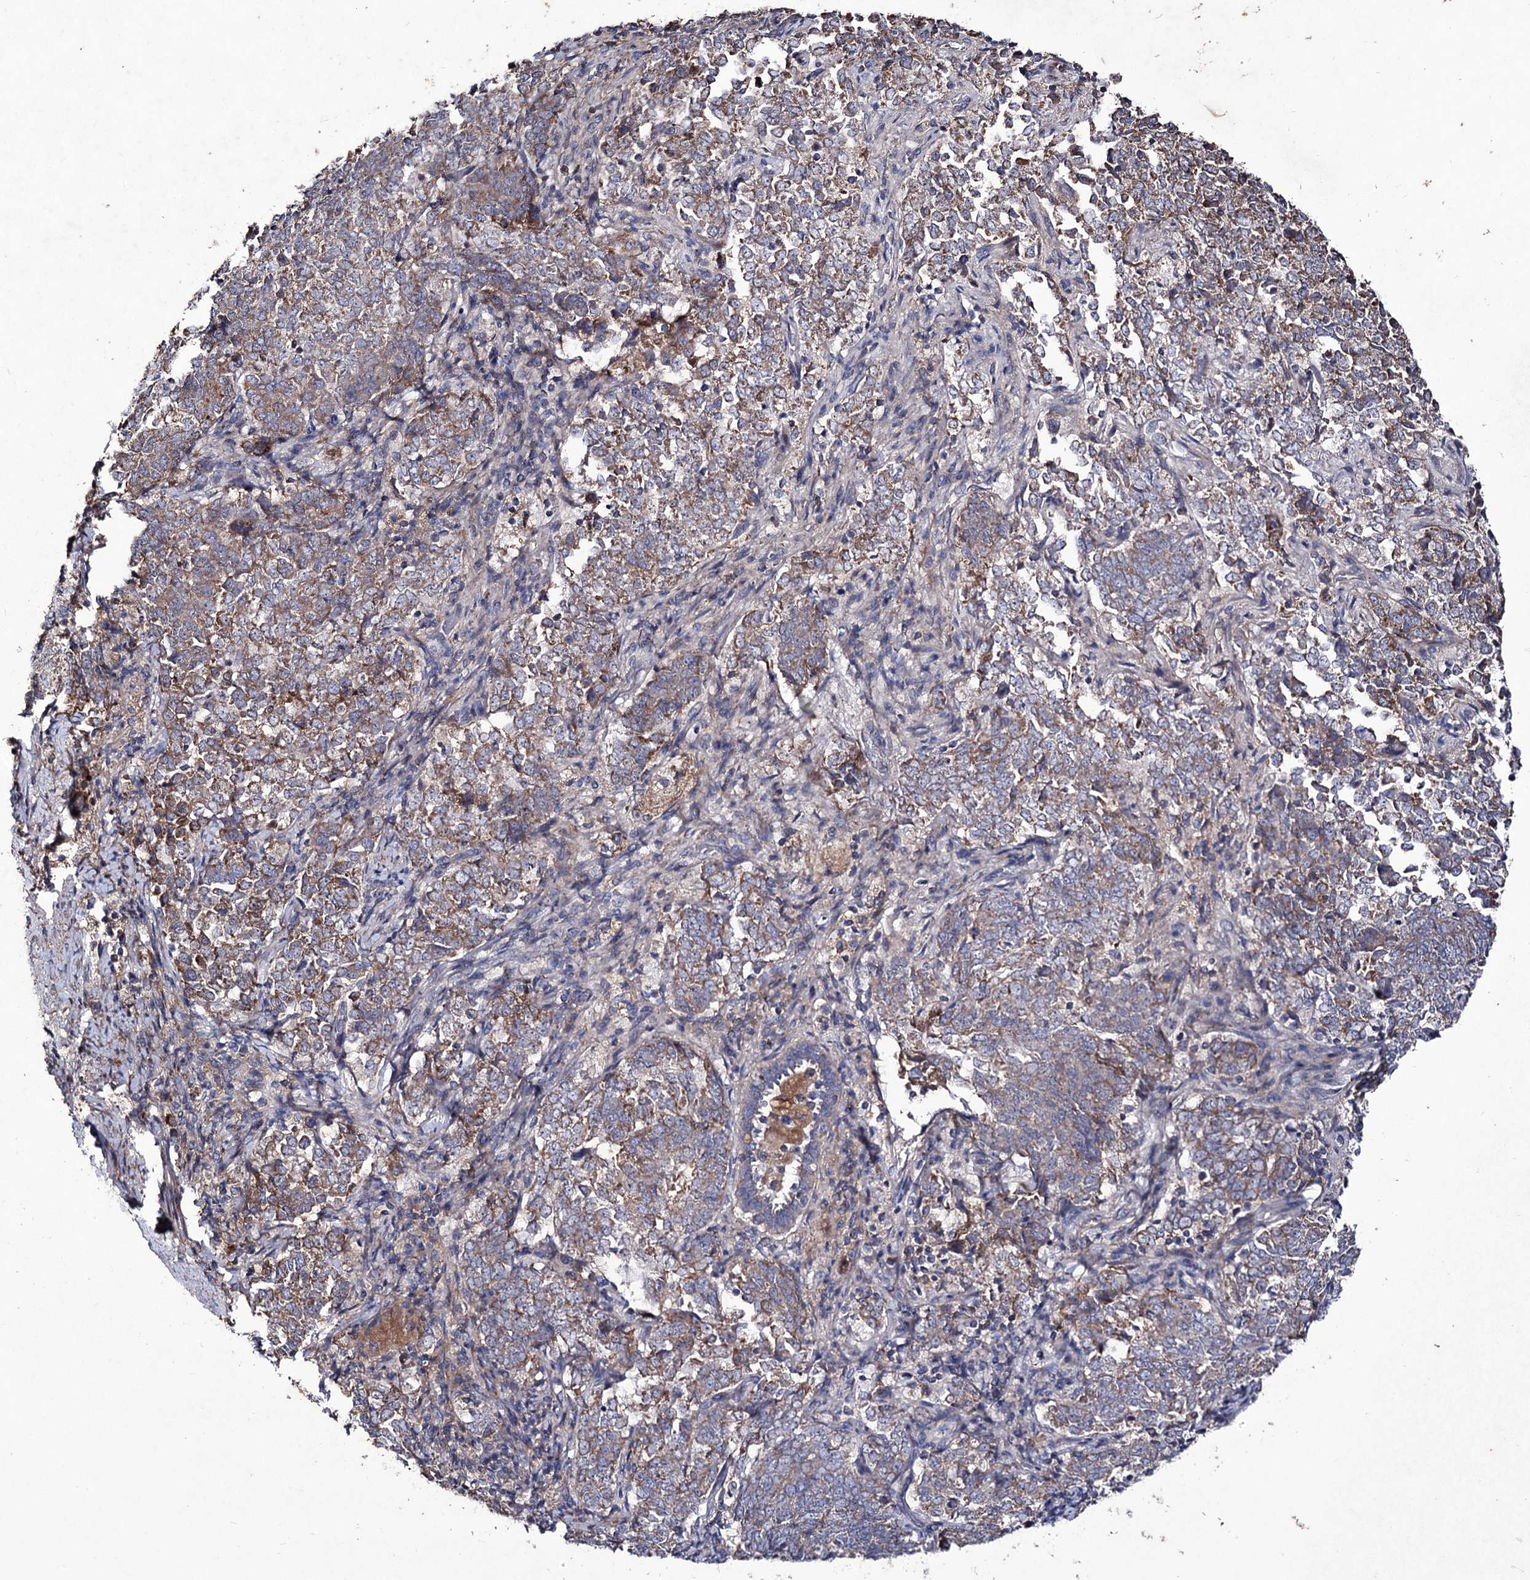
{"staining": {"intensity": "moderate", "quantity": "<25%", "location": "cytoplasmic/membranous"}, "tissue": "endometrial cancer", "cell_type": "Tumor cells", "image_type": "cancer", "snomed": [{"axis": "morphology", "description": "Adenocarcinoma, NOS"}, {"axis": "topography", "description": "Endometrium"}], "caption": "Immunohistochemistry (DAB) staining of endometrial cancer (adenocarcinoma) shows moderate cytoplasmic/membranous protein staining in approximately <25% of tumor cells.", "gene": "MYO1H", "patient": {"sex": "female", "age": 80}}